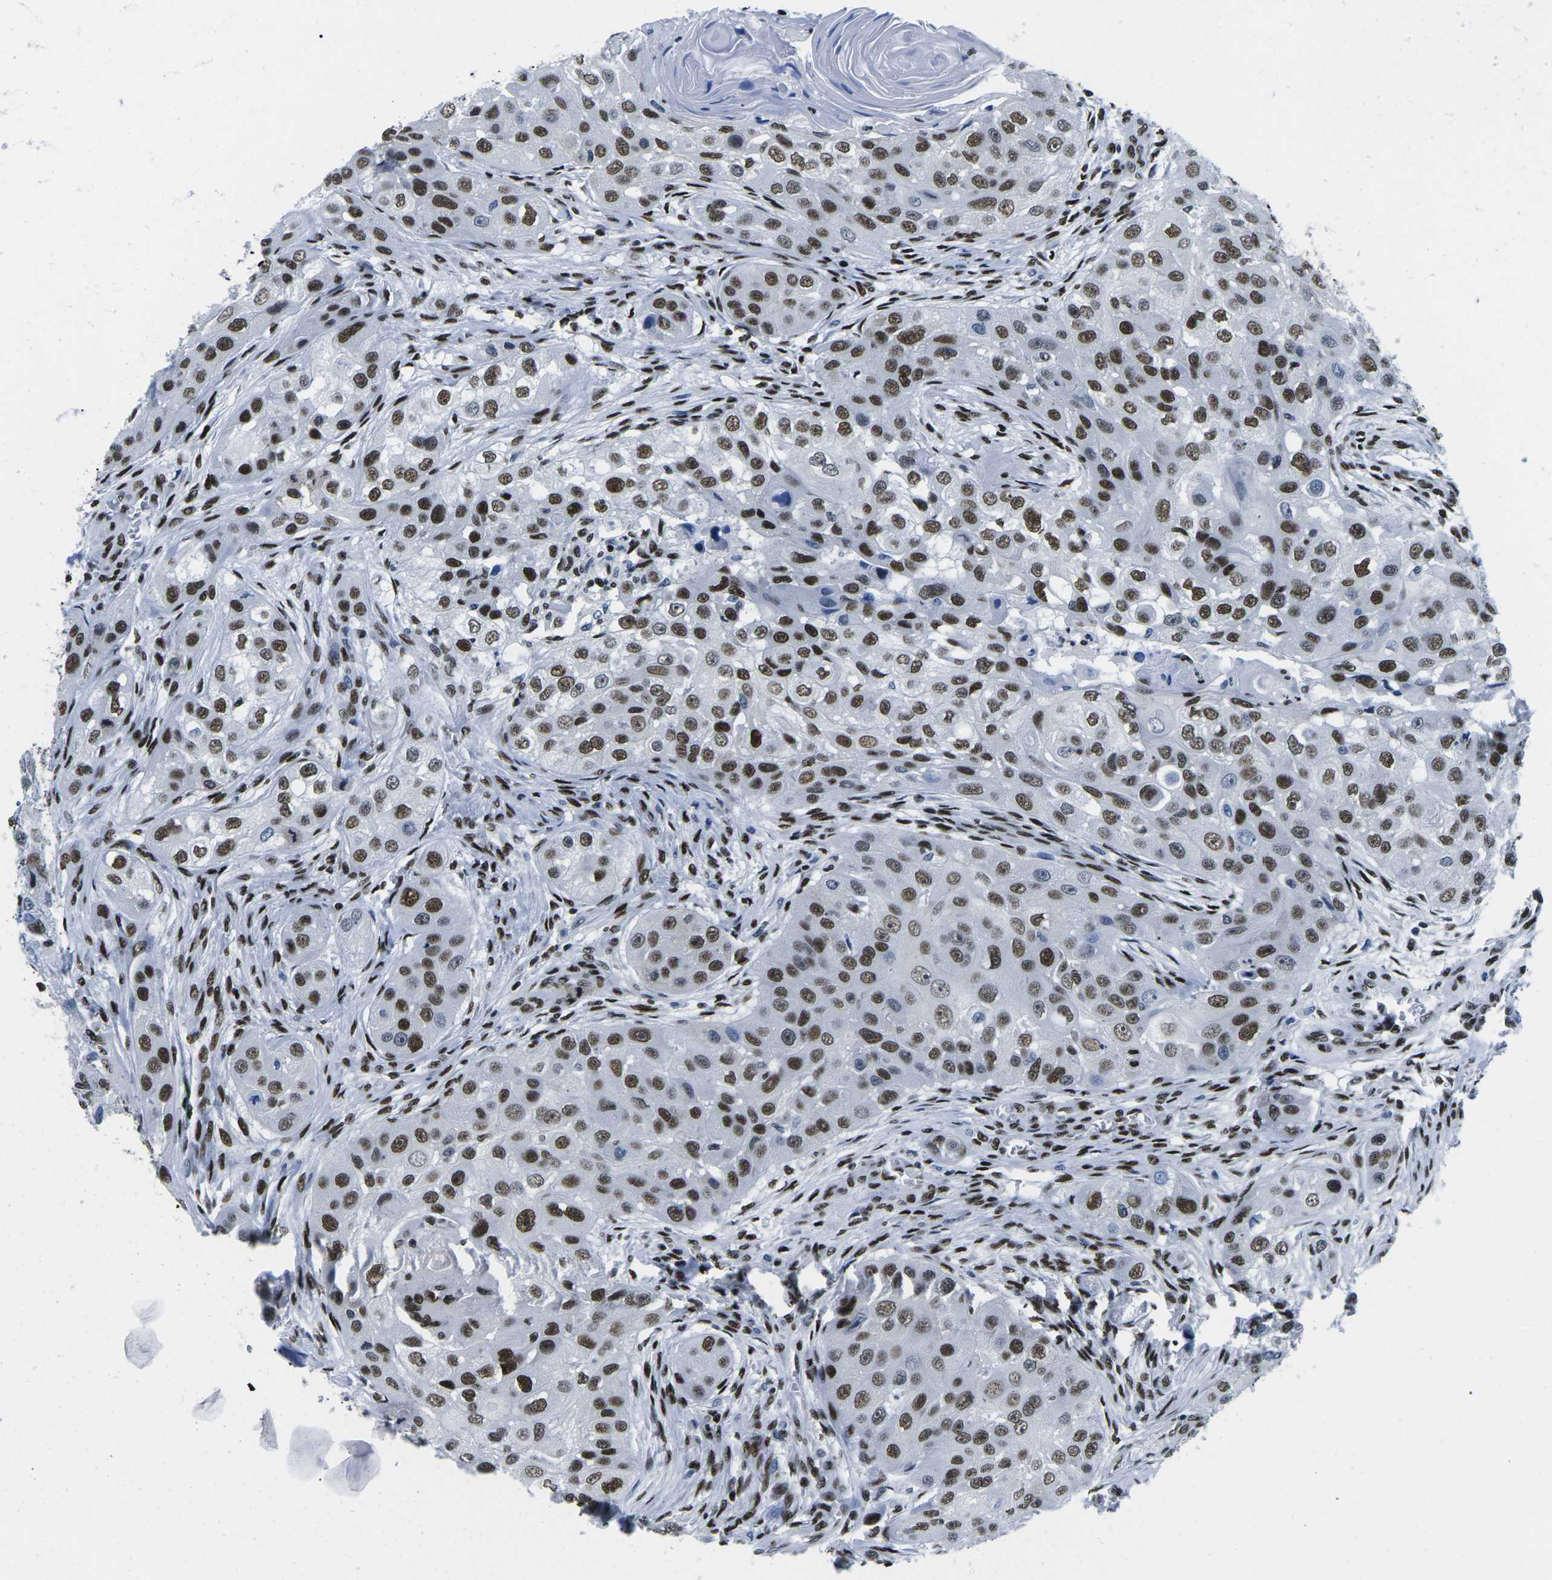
{"staining": {"intensity": "strong", "quantity": ">75%", "location": "nuclear"}, "tissue": "head and neck cancer", "cell_type": "Tumor cells", "image_type": "cancer", "snomed": [{"axis": "morphology", "description": "Normal tissue, NOS"}, {"axis": "morphology", "description": "Squamous cell carcinoma, NOS"}, {"axis": "topography", "description": "Skeletal muscle"}, {"axis": "topography", "description": "Head-Neck"}], "caption": "Head and neck cancer (squamous cell carcinoma) stained with immunohistochemistry (IHC) reveals strong nuclear expression in approximately >75% of tumor cells.", "gene": "ATF1", "patient": {"sex": "male", "age": 51}}